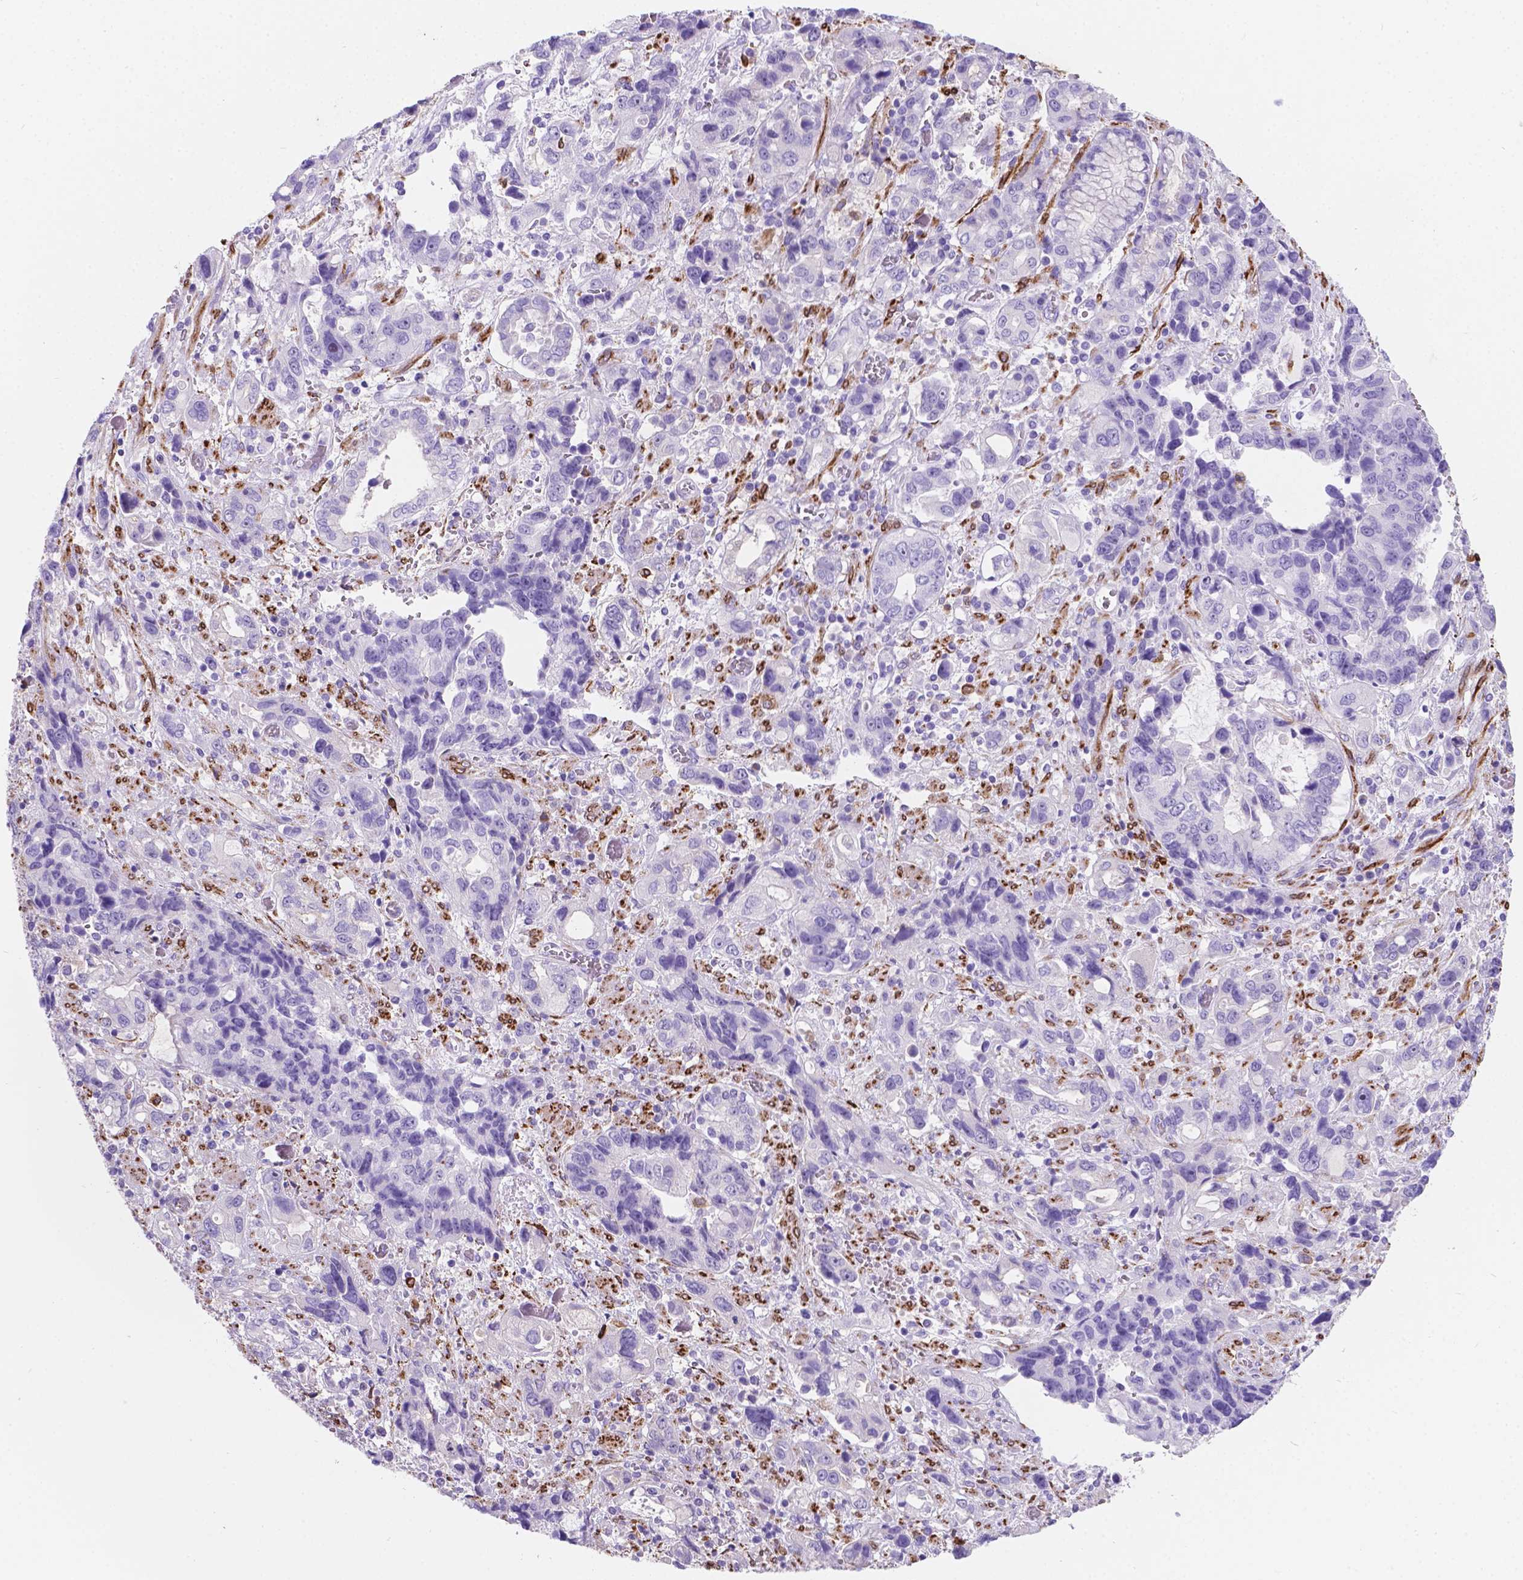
{"staining": {"intensity": "negative", "quantity": "none", "location": "none"}, "tissue": "stomach cancer", "cell_type": "Tumor cells", "image_type": "cancer", "snomed": [{"axis": "morphology", "description": "Adenocarcinoma, NOS"}, {"axis": "topography", "description": "Stomach, upper"}], "caption": "IHC histopathology image of human adenocarcinoma (stomach) stained for a protein (brown), which demonstrates no positivity in tumor cells.", "gene": "MACF1", "patient": {"sex": "female", "age": 81}}